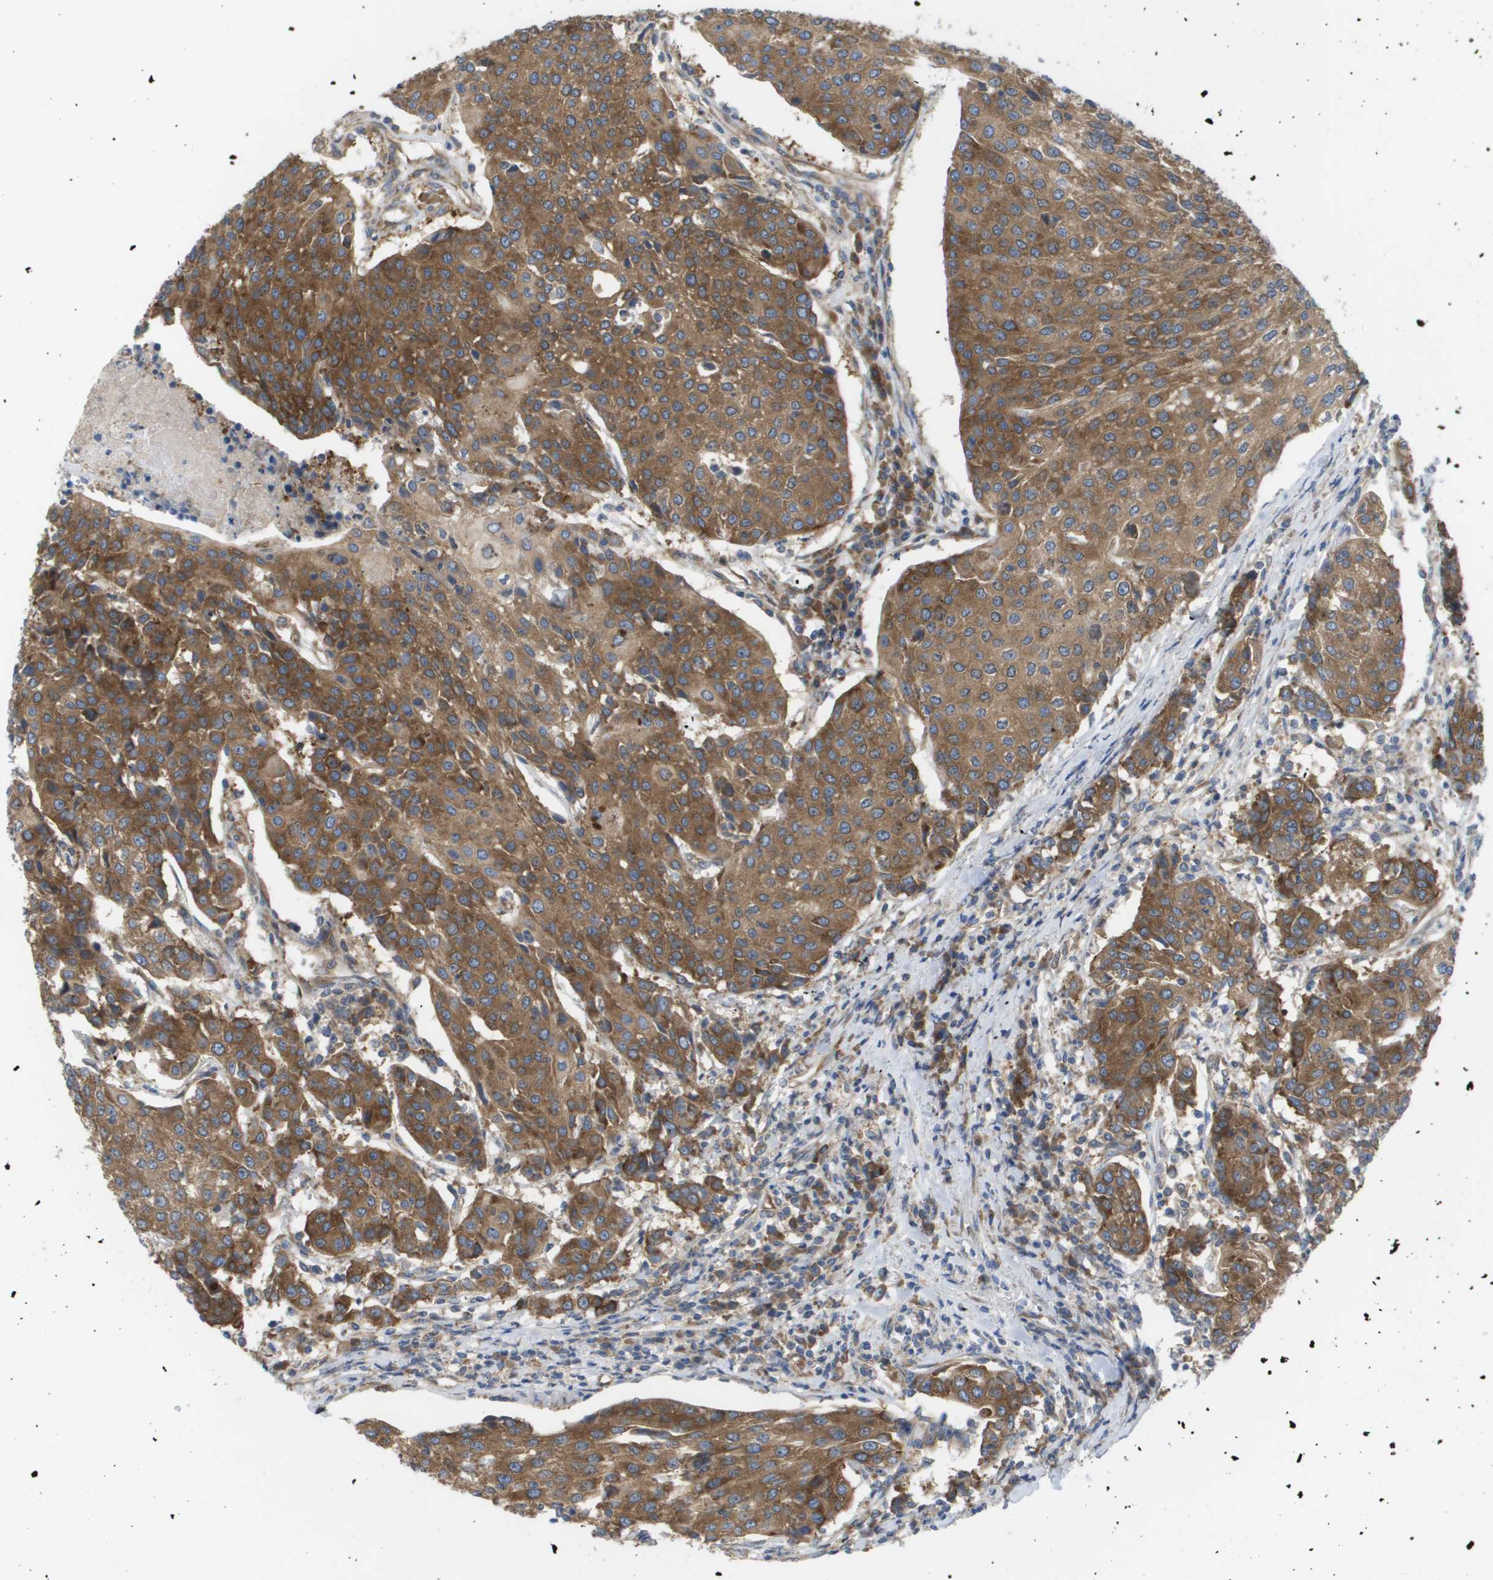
{"staining": {"intensity": "moderate", "quantity": ">75%", "location": "cytoplasmic/membranous"}, "tissue": "urothelial cancer", "cell_type": "Tumor cells", "image_type": "cancer", "snomed": [{"axis": "morphology", "description": "Urothelial carcinoma, High grade"}, {"axis": "topography", "description": "Urinary bladder"}], "caption": "High-grade urothelial carcinoma stained for a protein demonstrates moderate cytoplasmic/membranous positivity in tumor cells. The staining was performed using DAB (3,3'-diaminobenzidine) to visualize the protein expression in brown, while the nuclei were stained in blue with hematoxylin (Magnification: 20x).", "gene": "EIF4G2", "patient": {"sex": "female", "age": 85}}